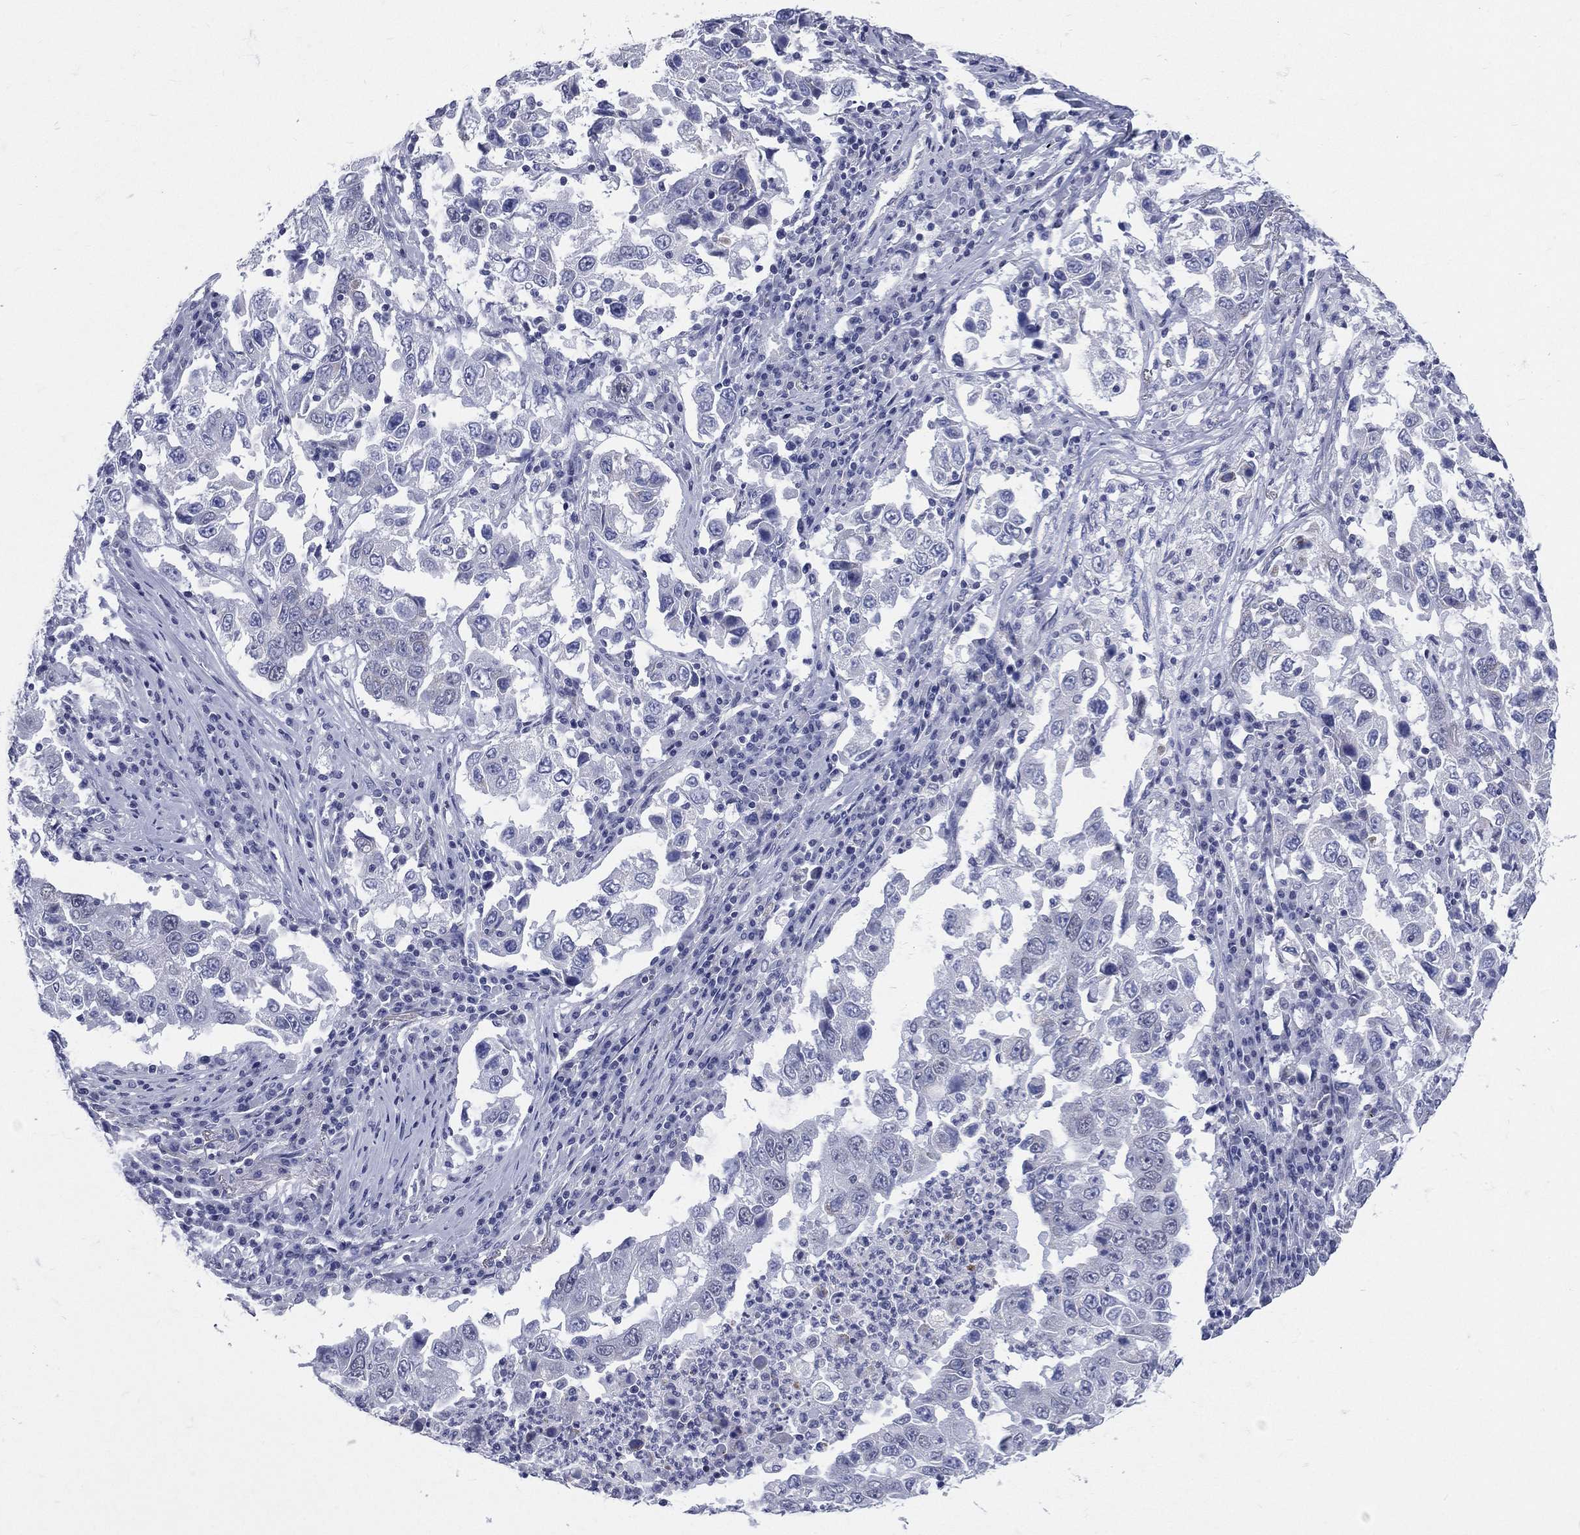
{"staining": {"intensity": "negative", "quantity": "none", "location": "none"}, "tissue": "lung cancer", "cell_type": "Tumor cells", "image_type": "cancer", "snomed": [{"axis": "morphology", "description": "Adenocarcinoma, NOS"}, {"axis": "topography", "description": "Lung"}], "caption": "Image shows no protein positivity in tumor cells of lung cancer tissue.", "gene": "MLLT10", "patient": {"sex": "male", "age": 73}}